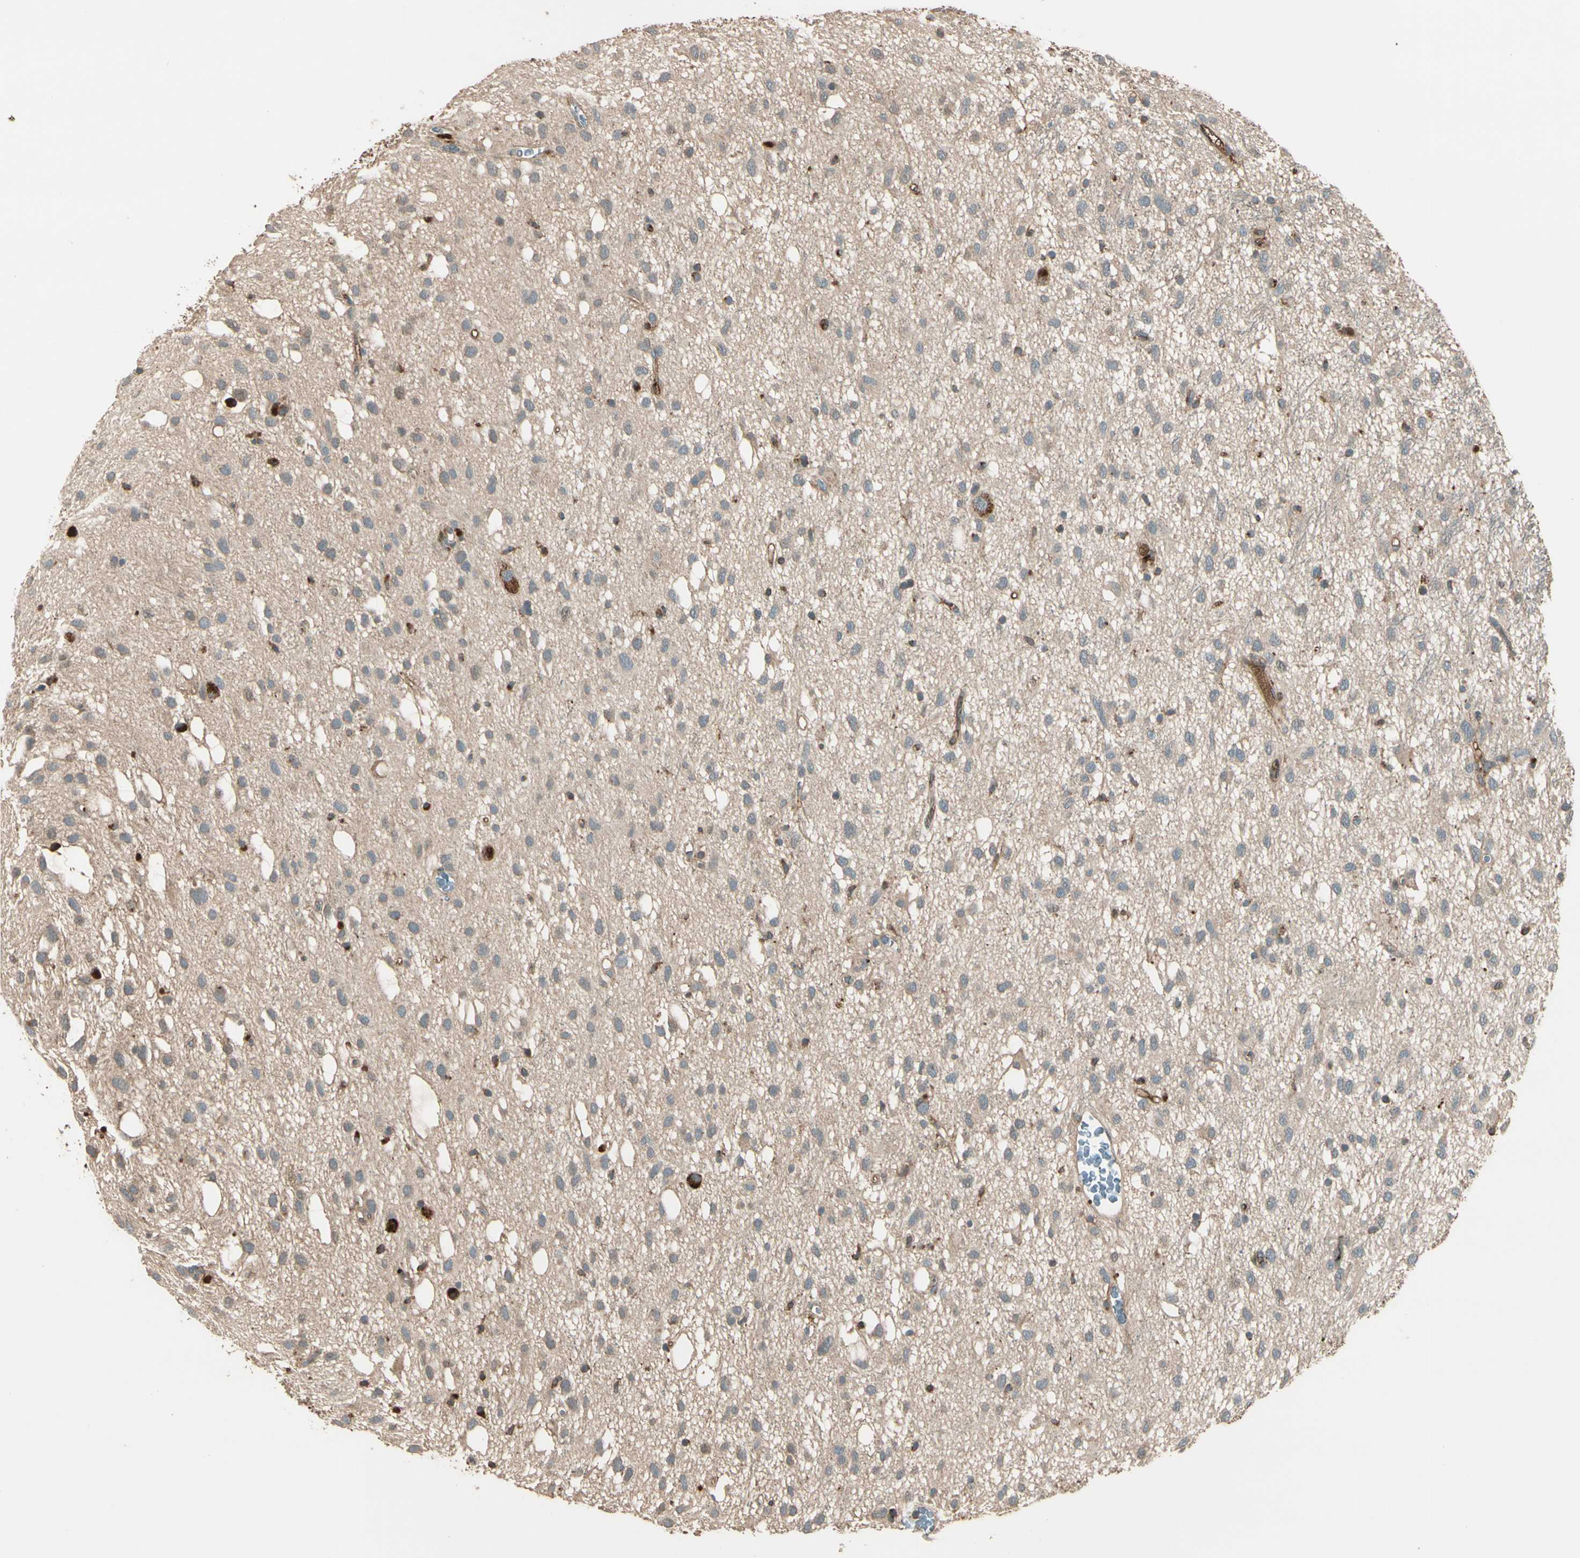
{"staining": {"intensity": "weak", "quantity": "25%-75%", "location": "cytoplasmic/membranous"}, "tissue": "glioma", "cell_type": "Tumor cells", "image_type": "cancer", "snomed": [{"axis": "morphology", "description": "Glioma, malignant, Low grade"}, {"axis": "topography", "description": "Brain"}], "caption": "Brown immunohistochemical staining in glioma displays weak cytoplasmic/membranous staining in about 25%-75% of tumor cells.", "gene": "STX11", "patient": {"sex": "male", "age": 77}}